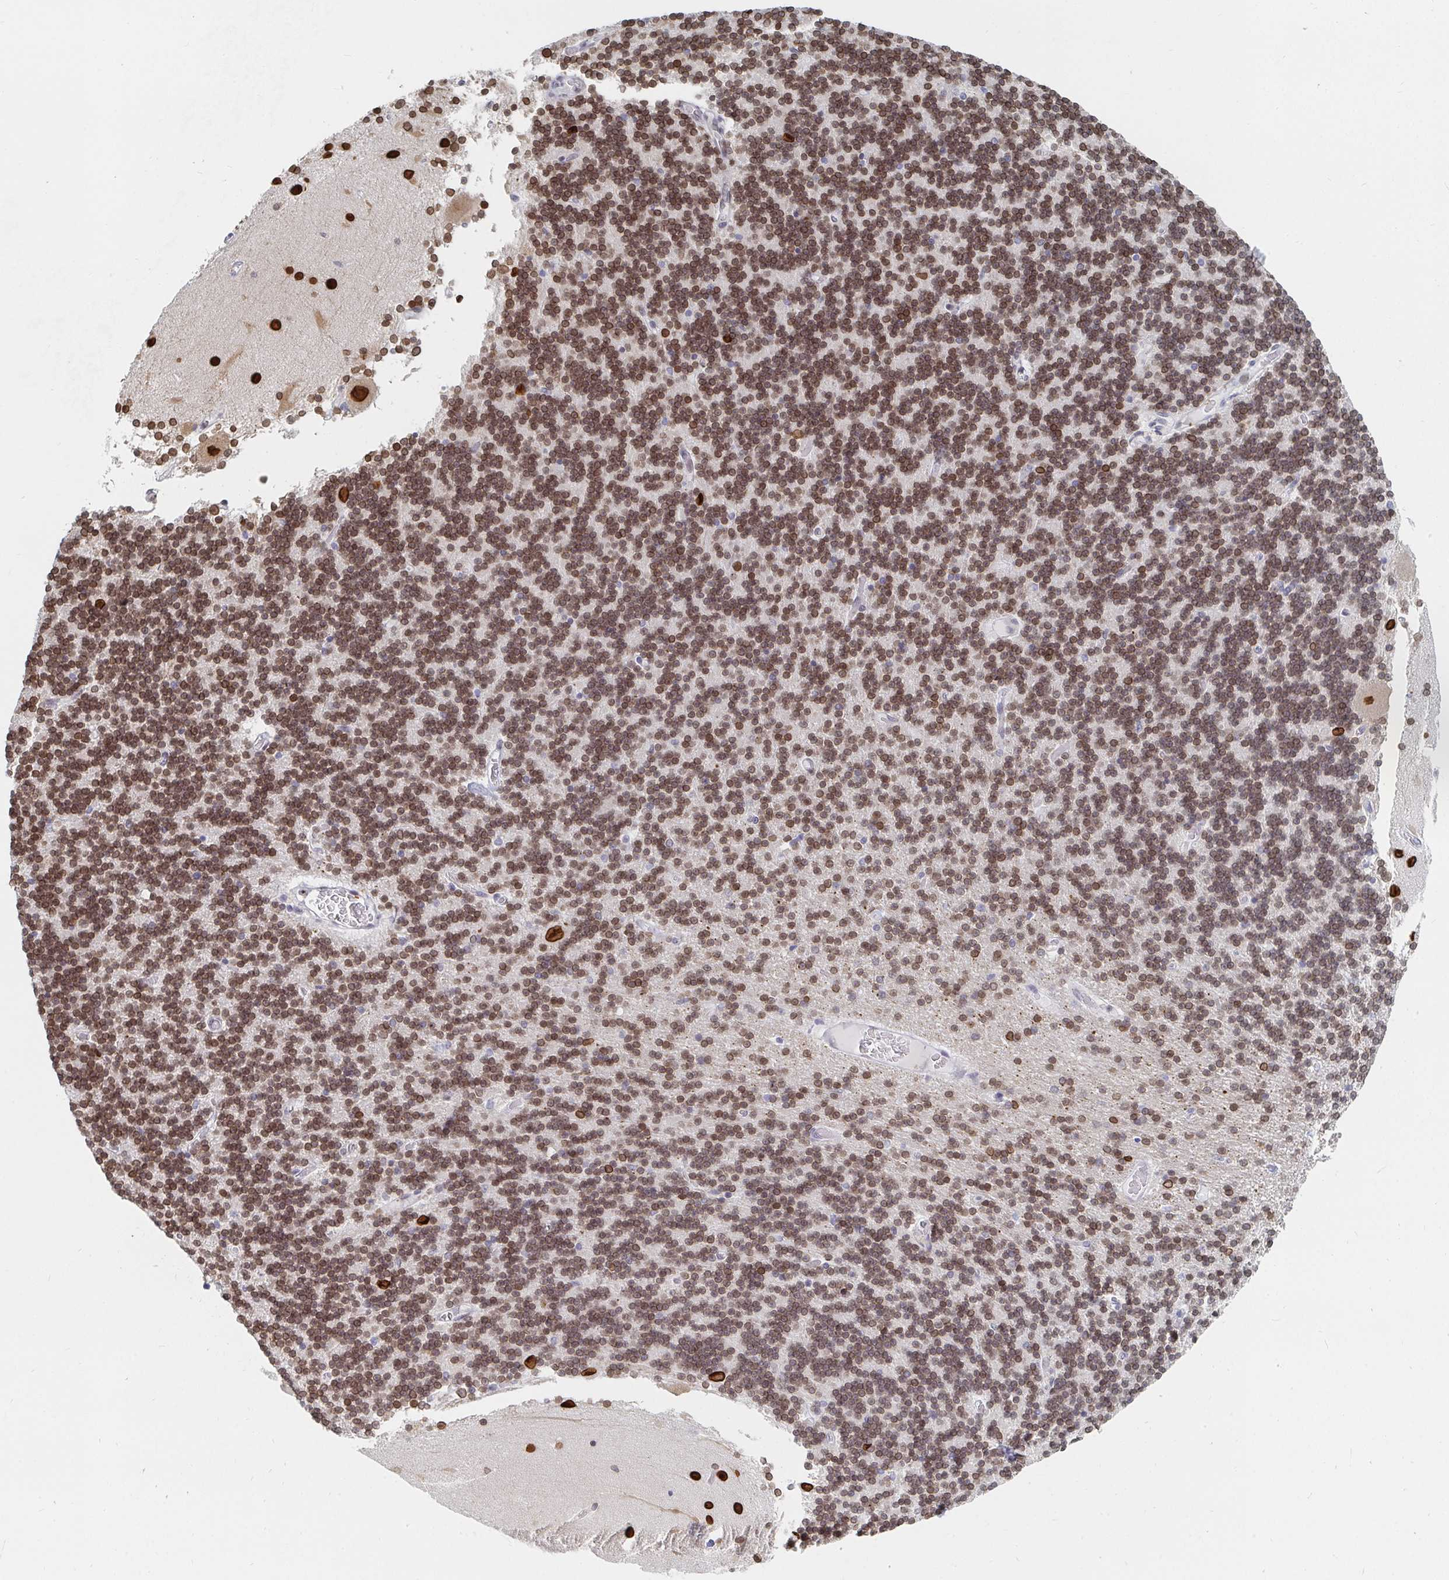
{"staining": {"intensity": "strong", "quantity": ">75%", "location": "nuclear"}, "tissue": "cerebellum", "cell_type": "Cells in granular layer", "image_type": "normal", "snomed": [{"axis": "morphology", "description": "Normal tissue, NOS"}, {"axis": "topography", "description": "Cerebellum"}], "caption": "Immunohistochemistry of normal cerebellum exhibits high levels of strong nuclear expression in approximately >75% of cells in granular layer. The protein of interest is shown in brown color, while the nuclei are stained blue.", "gene": "CHD2", "patient": {"sex": "female", "age": 54}}